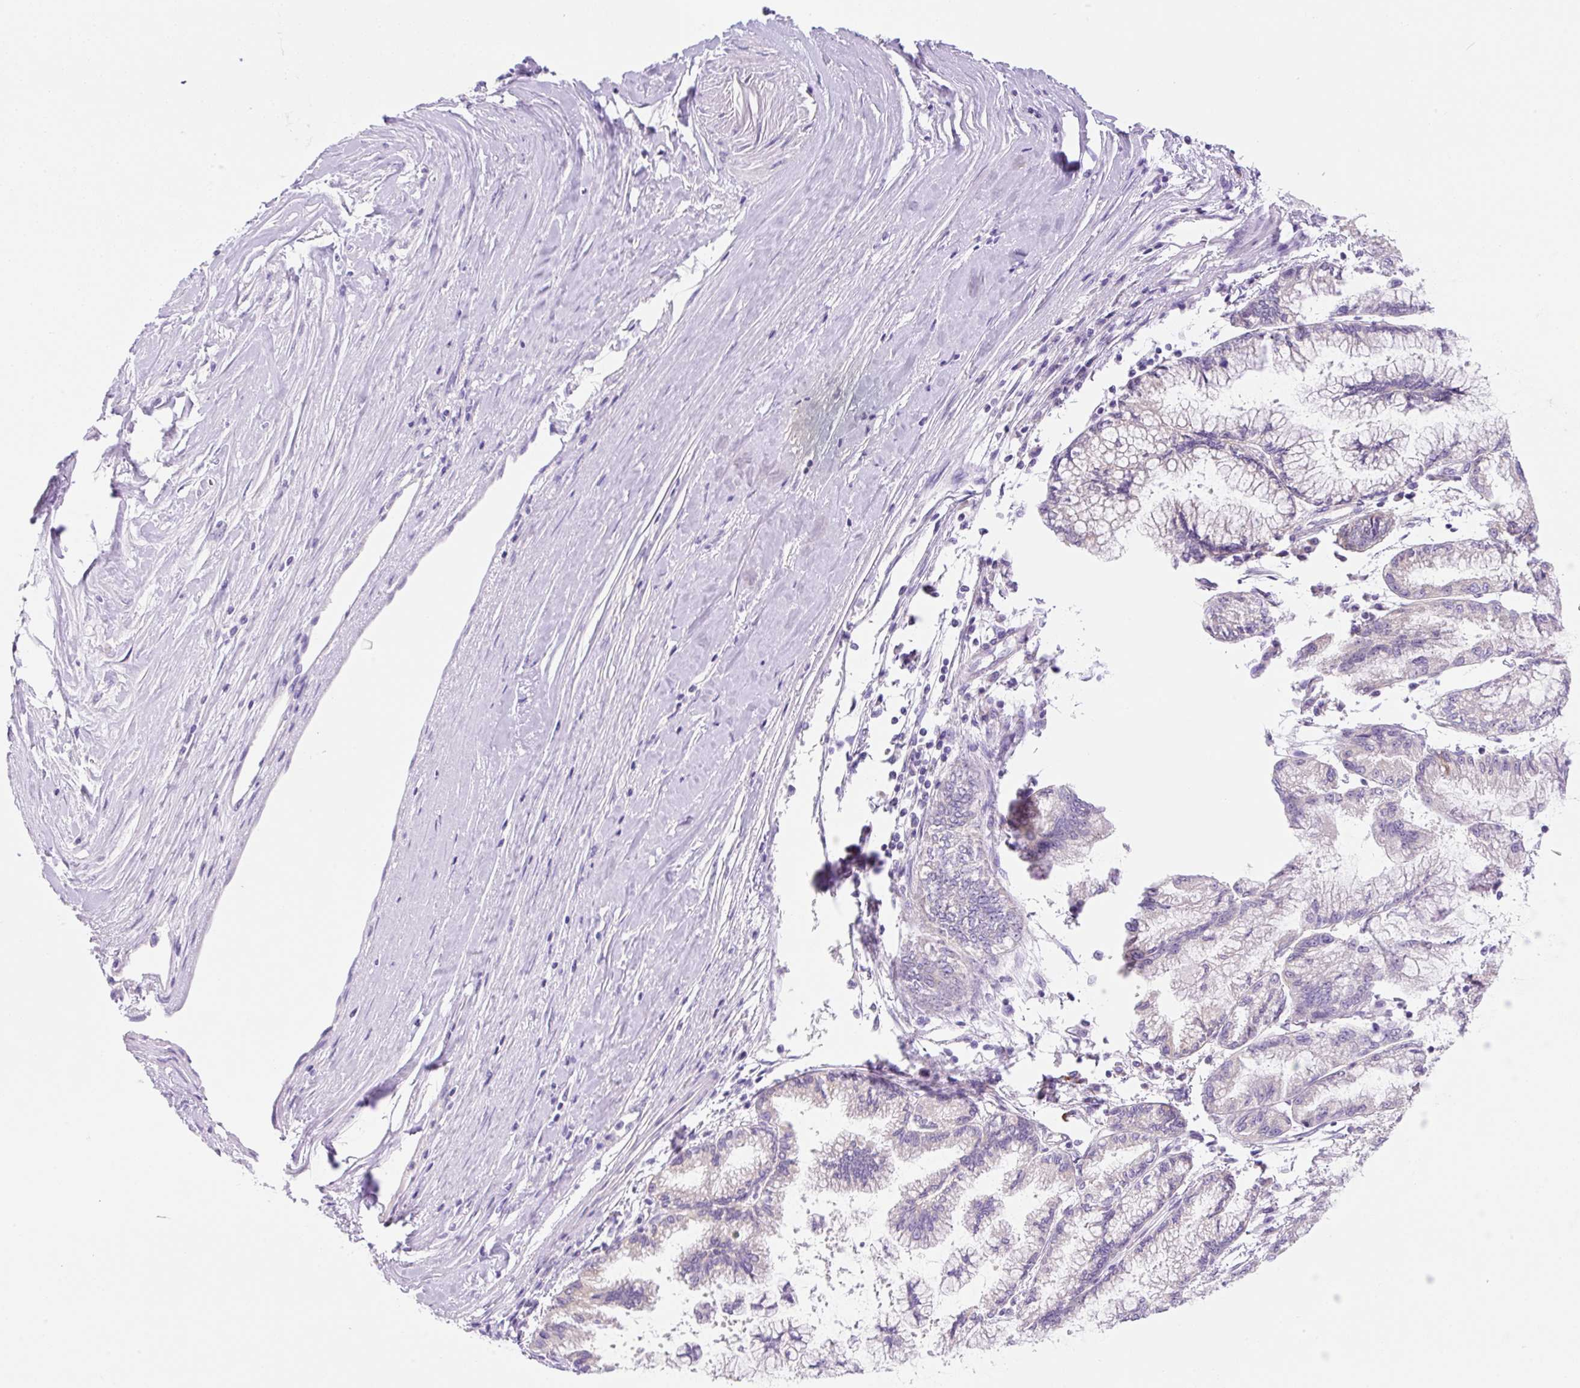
{"staining": {"intensity": "negative", "quantity": "none", "location": "none"}, "tissue": "pancreatic cancer", "cell_type": "Tumor cells", "image_type": "cancer", "snomed": [{"axis": "morphology", "description": "Adenocarcinoma, NOS"}, {"axis": "topography", "description": "Pancreas"}], "caption": "Micrograph shows no significant protein expression in tumor cells of pancreatic cancer.", "gene": "NDST3", "patient": {"sex": "male", "age": 73}}